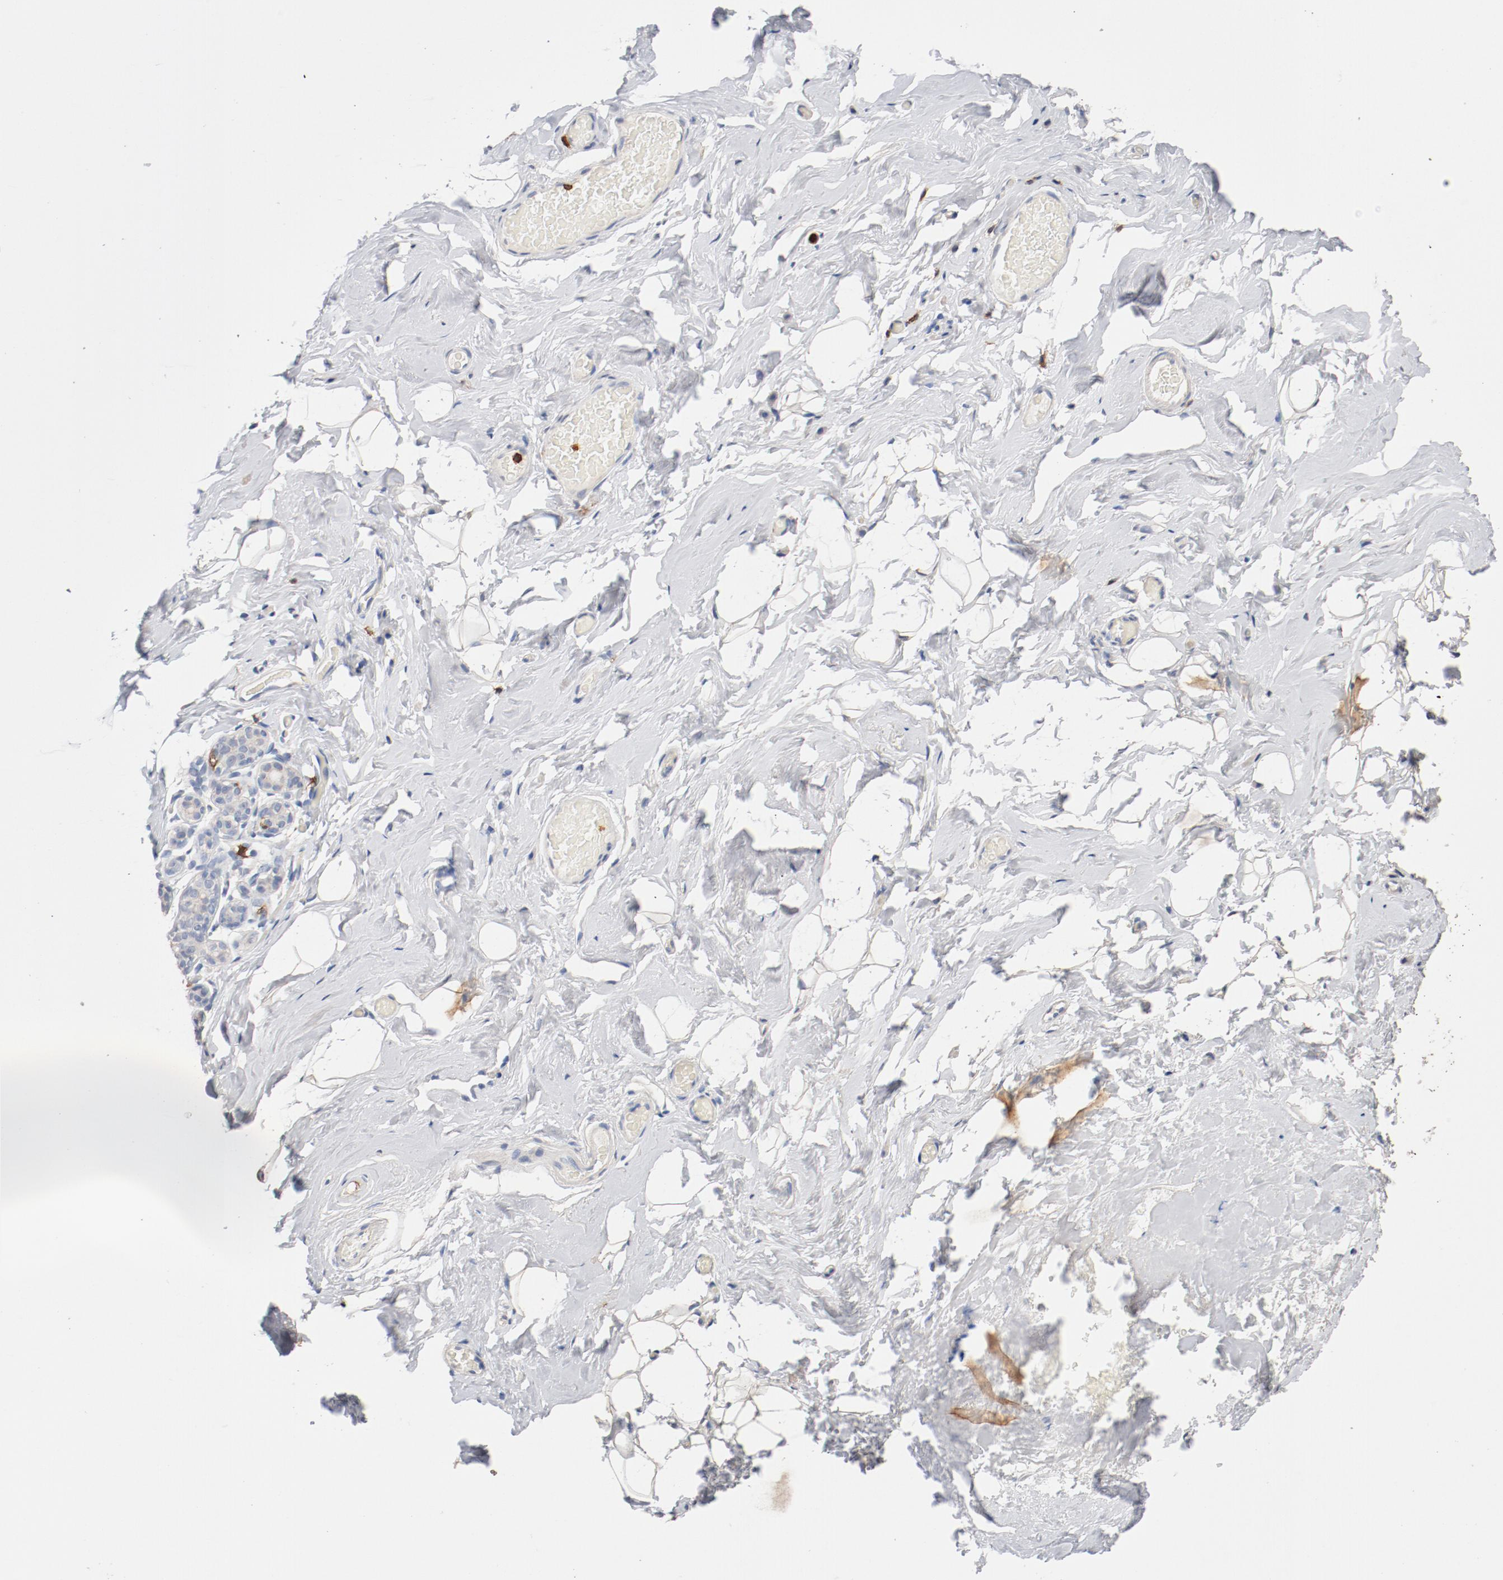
{"staining": {"intensity": "negative", "quantity": "none", "location": "none"}, "tissue": "breast", "cell_type": "Adipocytes", "image_type": "normal", "snomed": [{"axis": "morphology", "description": "Normal tissue, NOS"}, {"axis": "topography", "description": "Breast"}, {"axis": "topography", "description": "Soft tissue"}], "caption": "An immunohistochemistry micrograph of normal breast is shown. There is no staining in adipocytes of breast.", "gene": "CD247", "patient": {"sex": "female", "age": 75}}